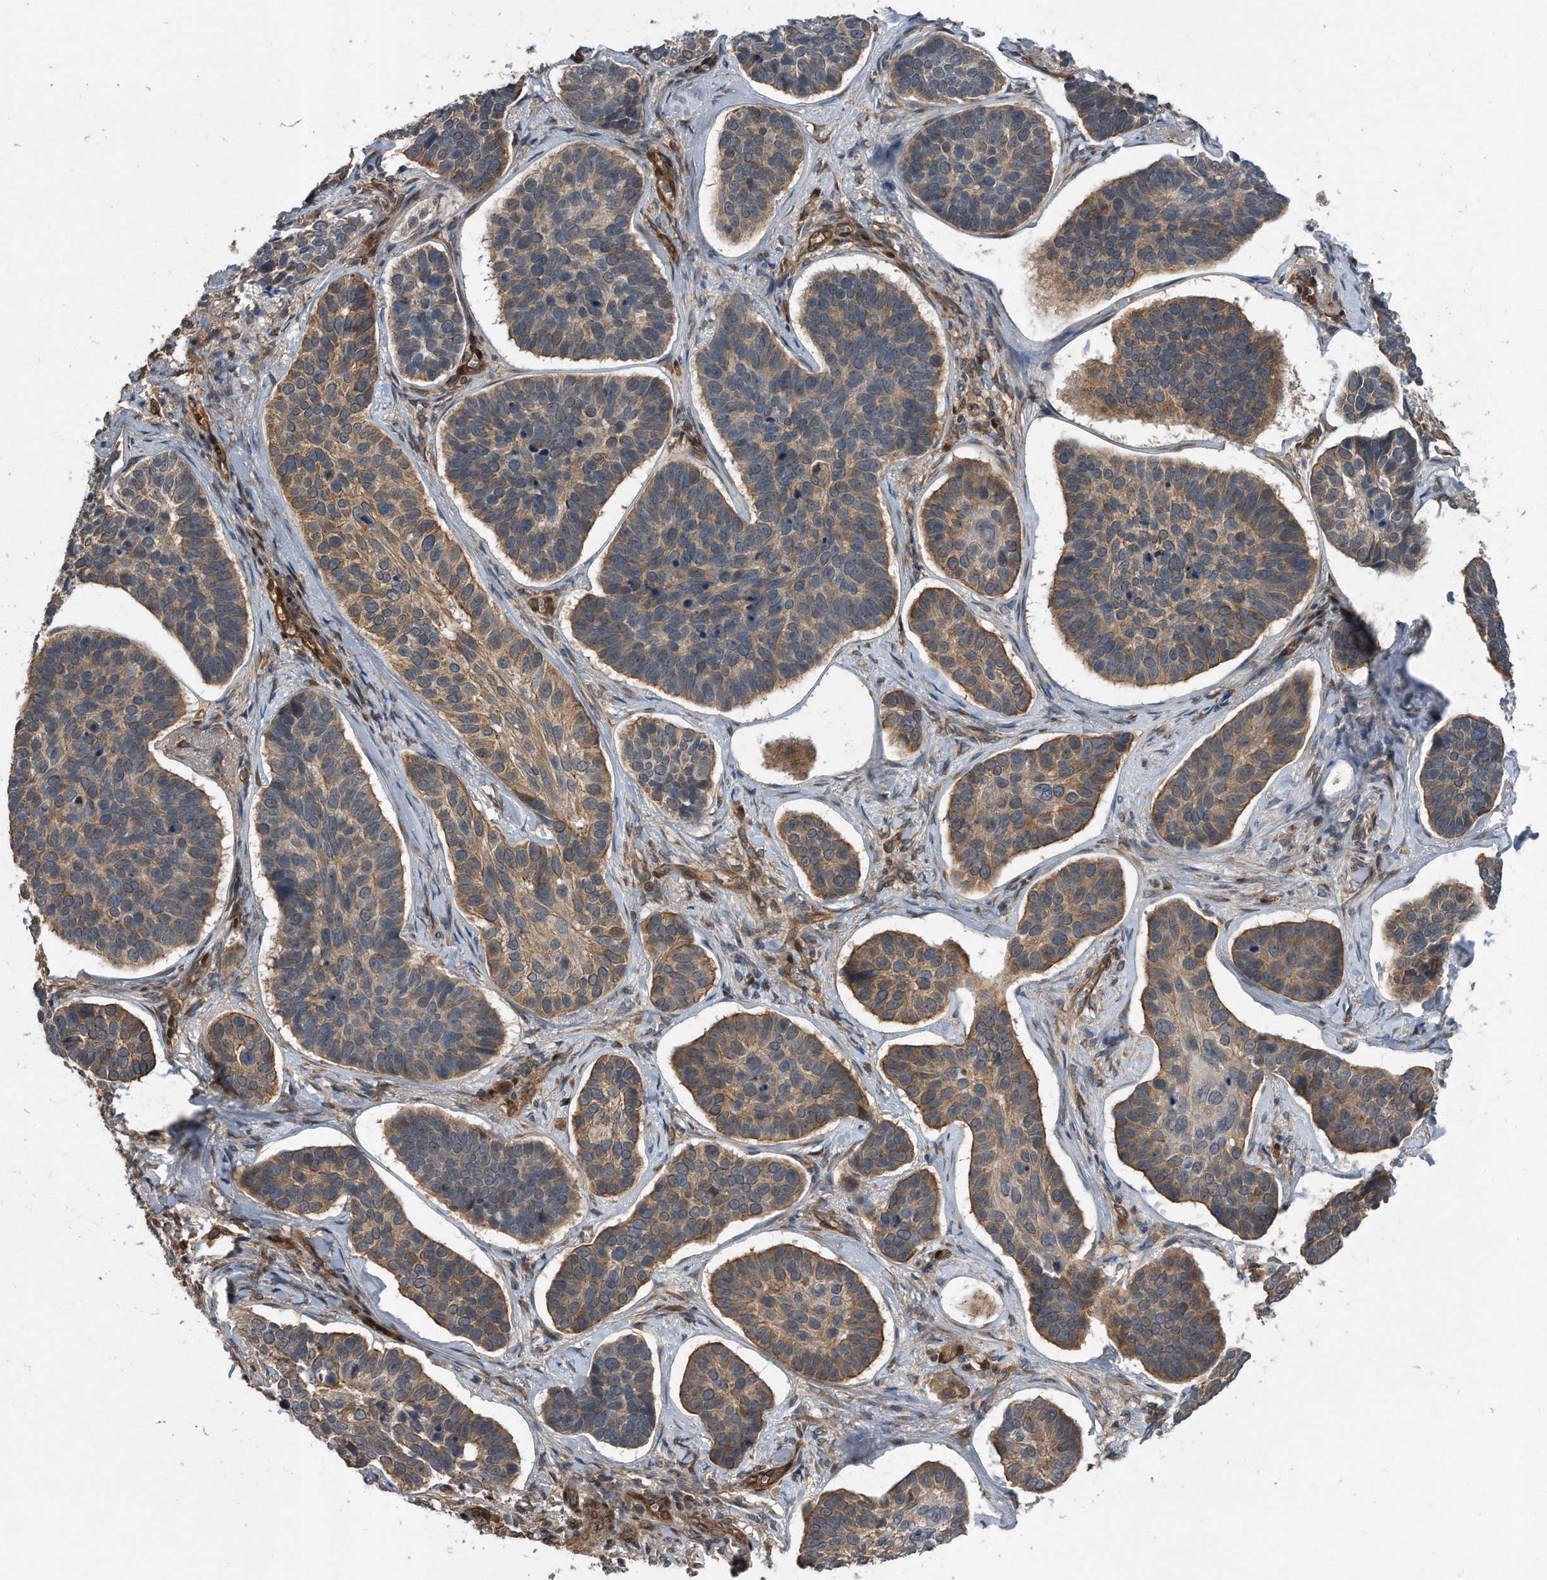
{"staining": {"intensity": "moderate", "quantity": "25%-75%", "location": "cytoplasmic/membranous"}, "tissue": "skin cancer", "cell_type": "Tumor cells", "image_type": "cancer", "snomed": [{"axis": "morphology", "description": "Basal cell carcinoma"}, {"axis": "topography", "description": "Skin"}], "caption": "Moderate cytoplasmic/membranous positivity for a protein is appreciated in approximately 25%-75% of tumor cells of skin cancer (basal cell carcinoma) using immunohistochemistry.", "gene": "ZNF79", "patient": {"sex": "male", "age": 62}}